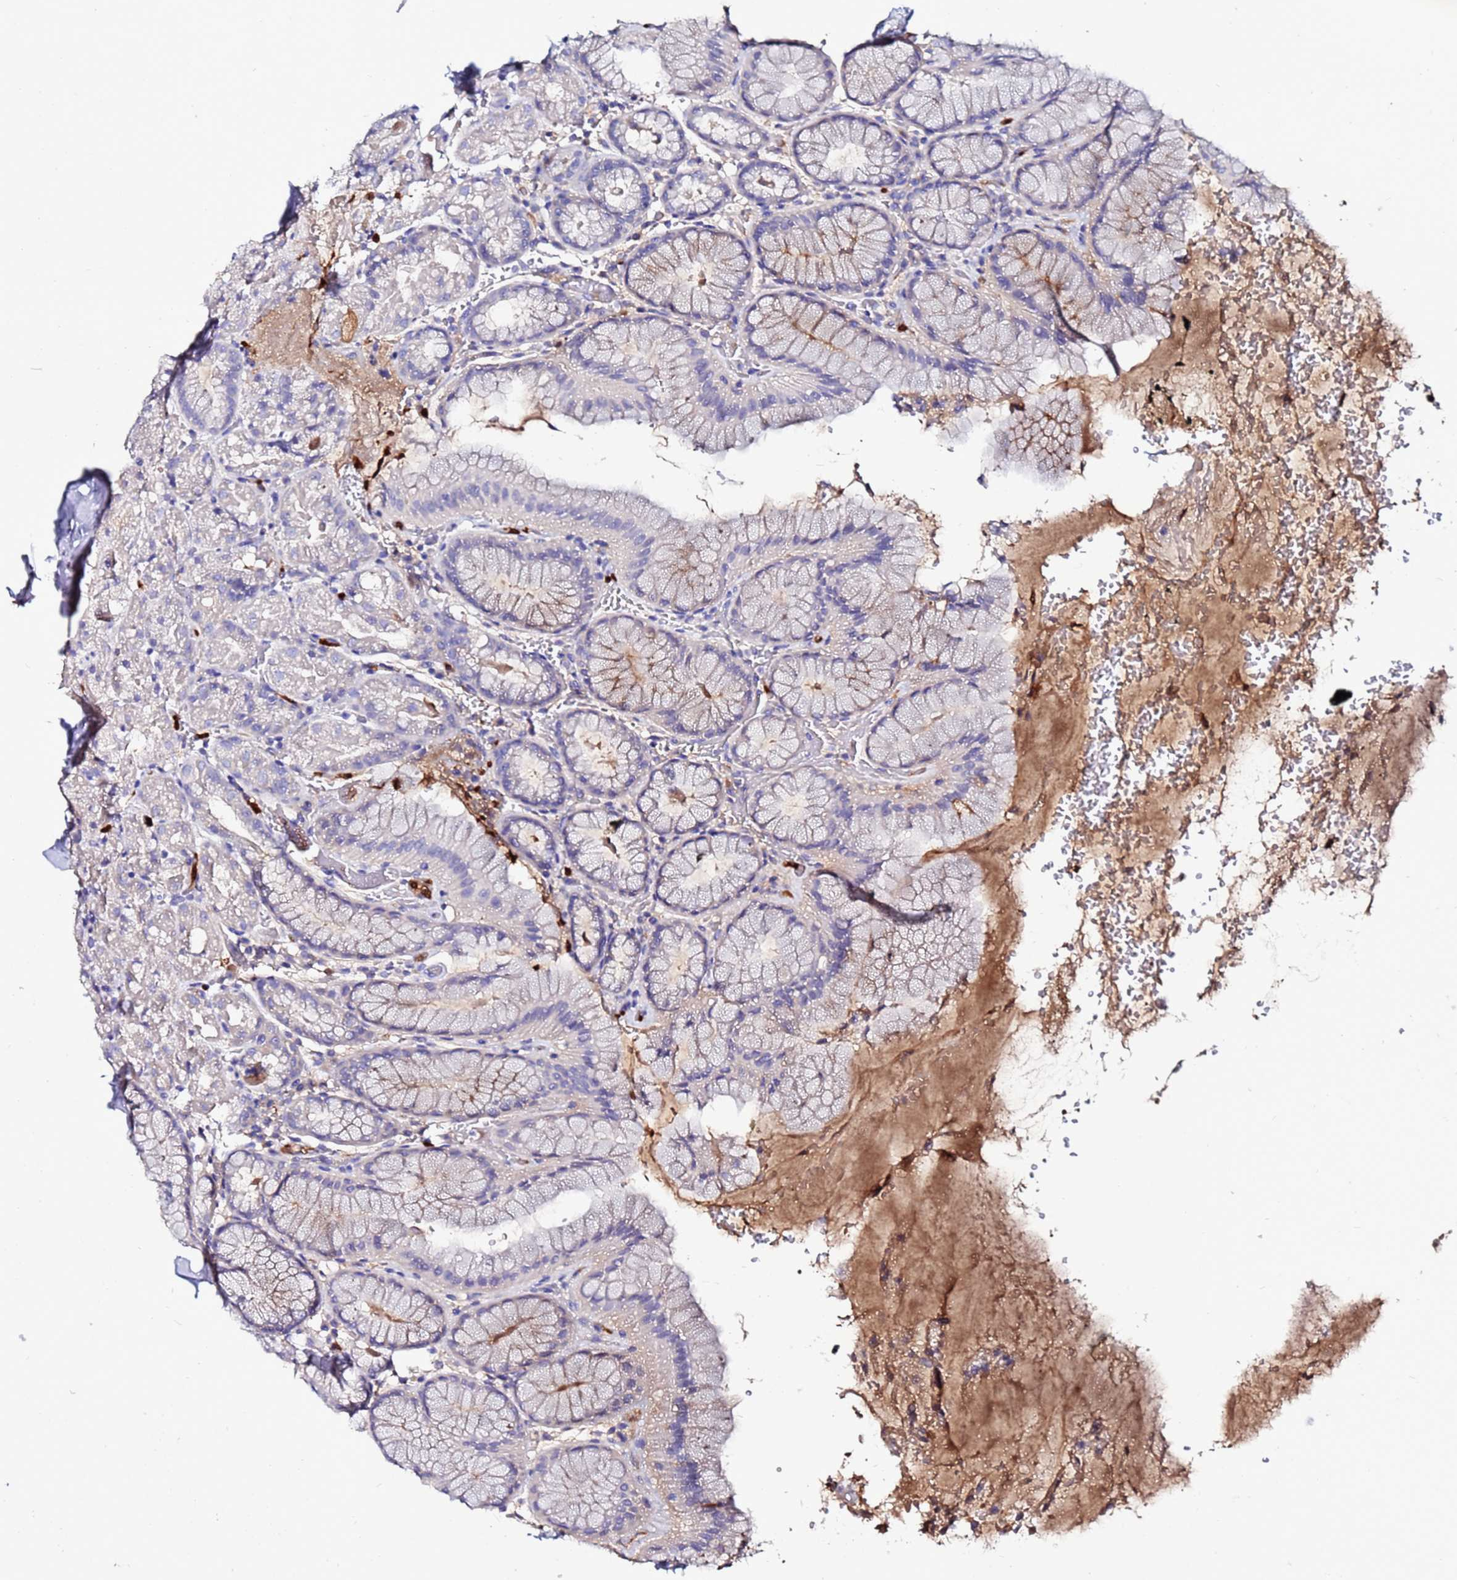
{"staining": {"intensity": "weak", "quantity": "<25%", "location": "cytoplasmic/membranous"}, "tissue": "stomach", "cell_type": "Glandular cells", "image_type": "normal", "snomed": [{"axis": "morphology", "description": "Normal tissue, NOS"}, {"axis": "topography", "description": "Stomach, upper"}, {"axis": "topography", "description": "Stomach, lower"}], "caption": "Immunohistochemistry image of unremarkable stomach stained for a protein (brown), which demonstrates no staining in glandular cells.", "gene": "TUBAL3", "patient": {"sex": "male", "age": 67}}